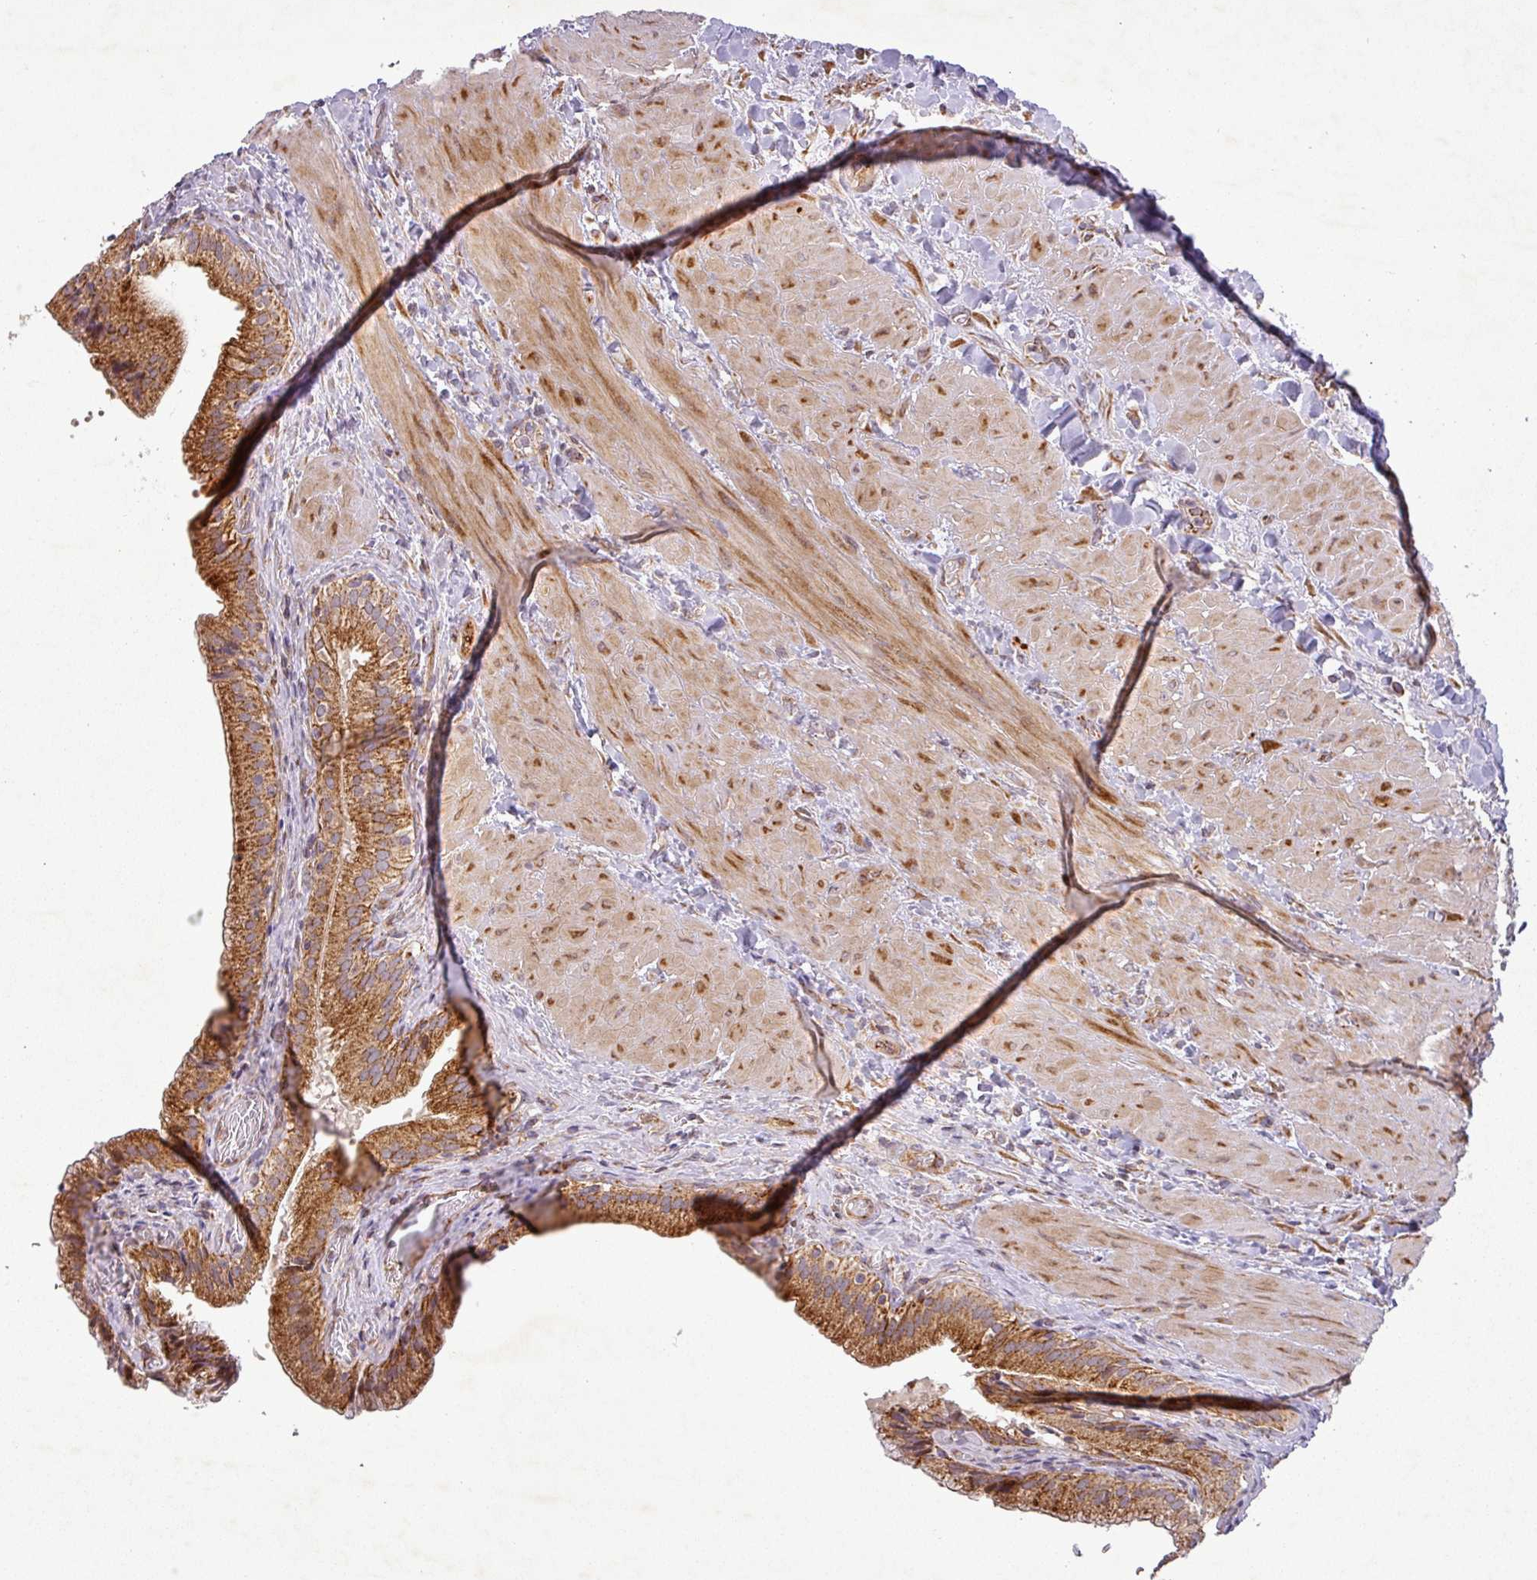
{"staining": {"intensity": "strong", "quantity": ">75%", "location": "cytoplasmic/membranous"}, "tissue": "gallbladder", "cell_type": "Glandular cells", "image_type": "normal", "snomed": [{"axis": "morphology", "description": "Normal tissue, NOS"}, {"axis": "topography", "description": "Gallbladder"}], "caption": "Immunohistochemistry (IHC) staining of benign gallbladder, which displays high levels of strong cytoplasmic/membranous positivity in about >75% of glandular cells indicating strong cytoplasmic/membranous protein expression. The staining was performed using DAB (brown) for protein detection and nuclei were counterstained in hematoxylin (blue).", "gene": "GPD2", "patient": {"sex": "male", "age": 24}}